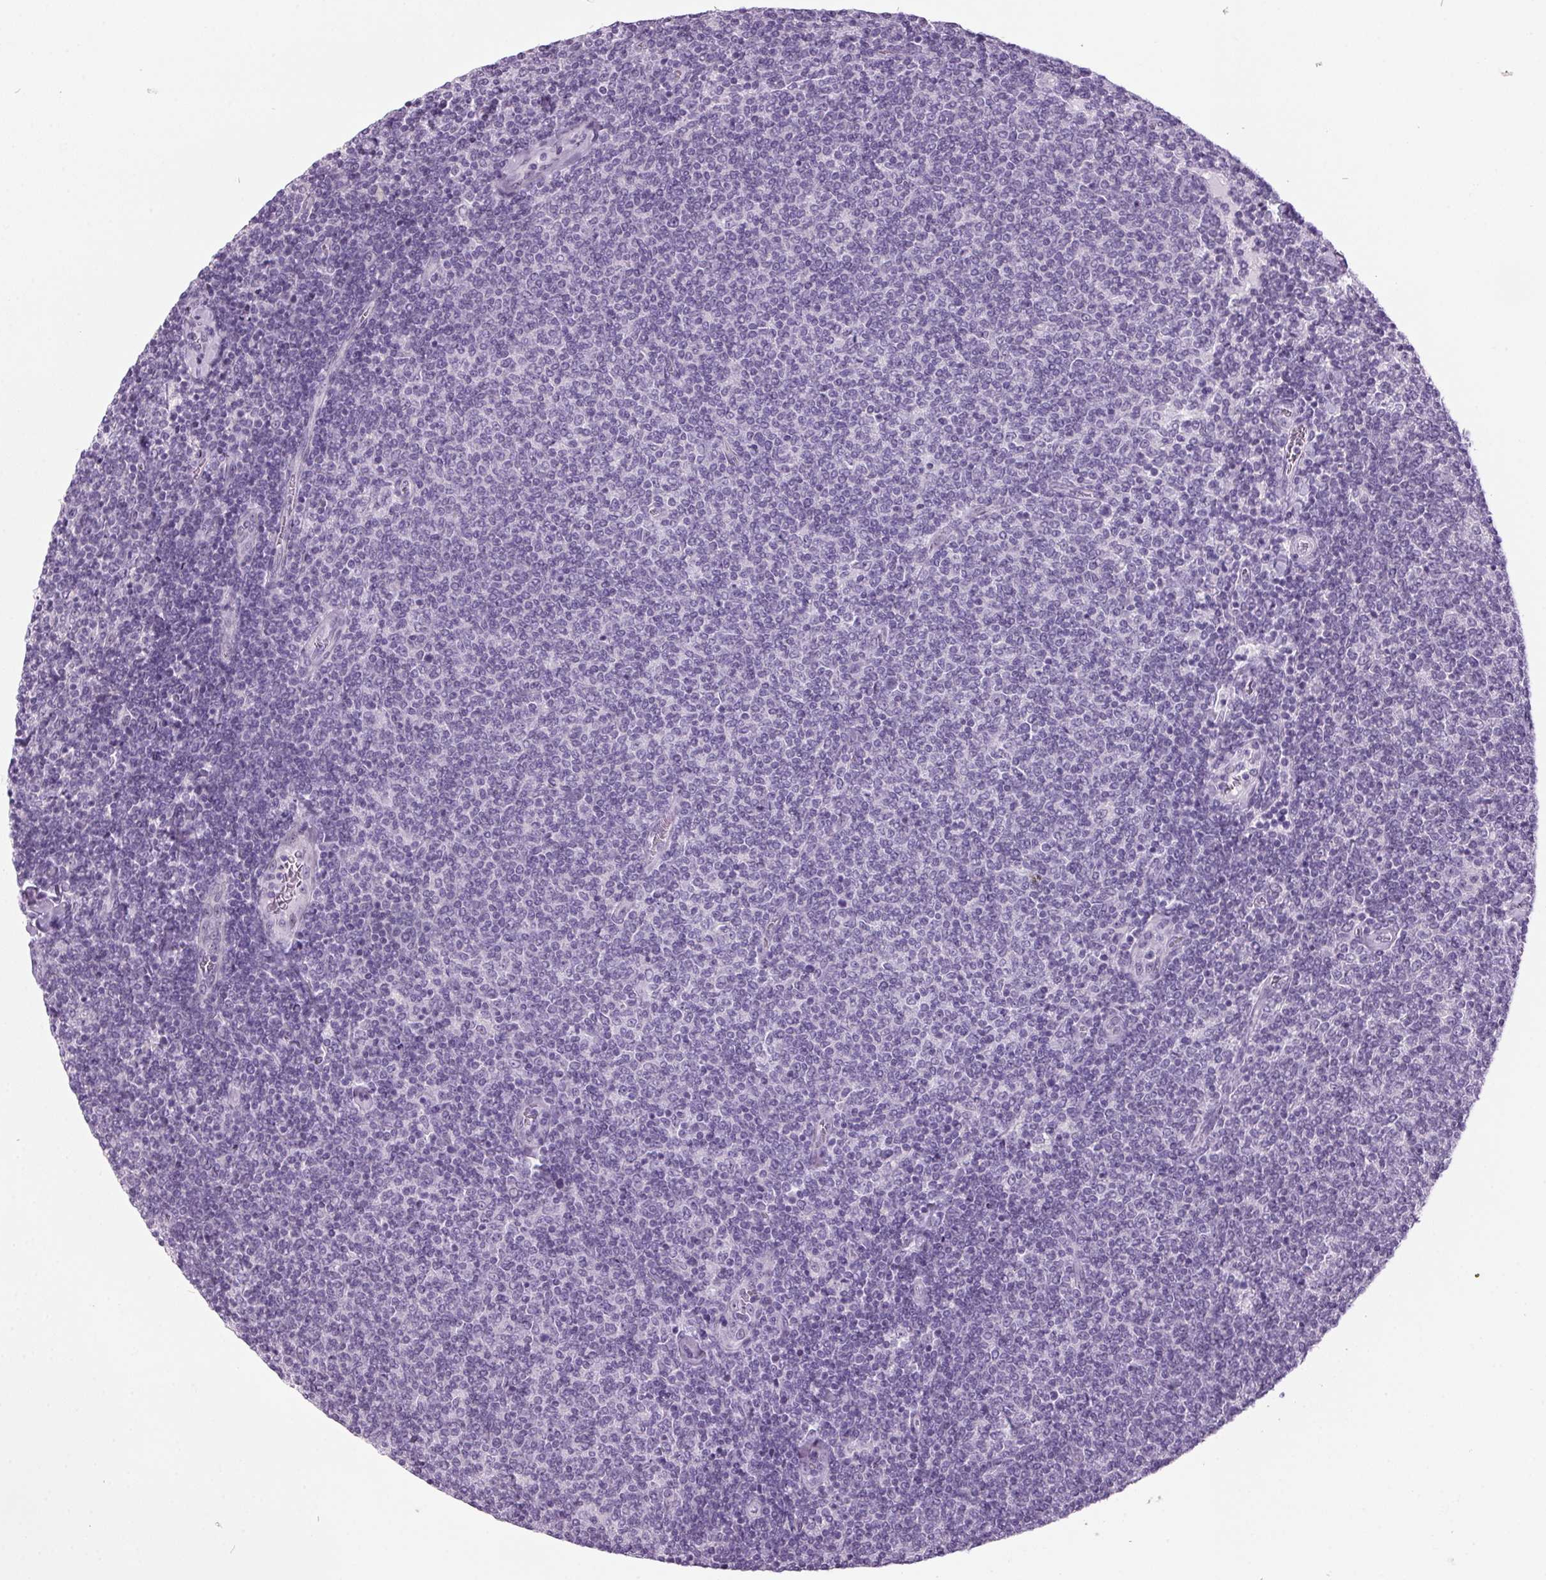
{"staining": {"intensity": "negative", "quantity": "none", "location": "none"}, "tissue": "lymphoma", "cell_type": "Tumor cells", "image_type": "cancer", "snomed": [{"axis": "morphology", "description": "Malignant lymphoma, non-Hodgkin's type, Low grade"}, {"axis": "topography", "description": "Lymph node"}], "caption": "IHC photomicrograph of neoplastic tissue: human lymphoma stained with DAB (3,3'-diaminobenzidine) reveals no significant protein staining in tumor cells. The staining is performed using DAB brown chromogen with nuclei counter-stained in using hematoxylin.", "gene": "ODAD2", "patient": {"sex": "male", "age": 52}}